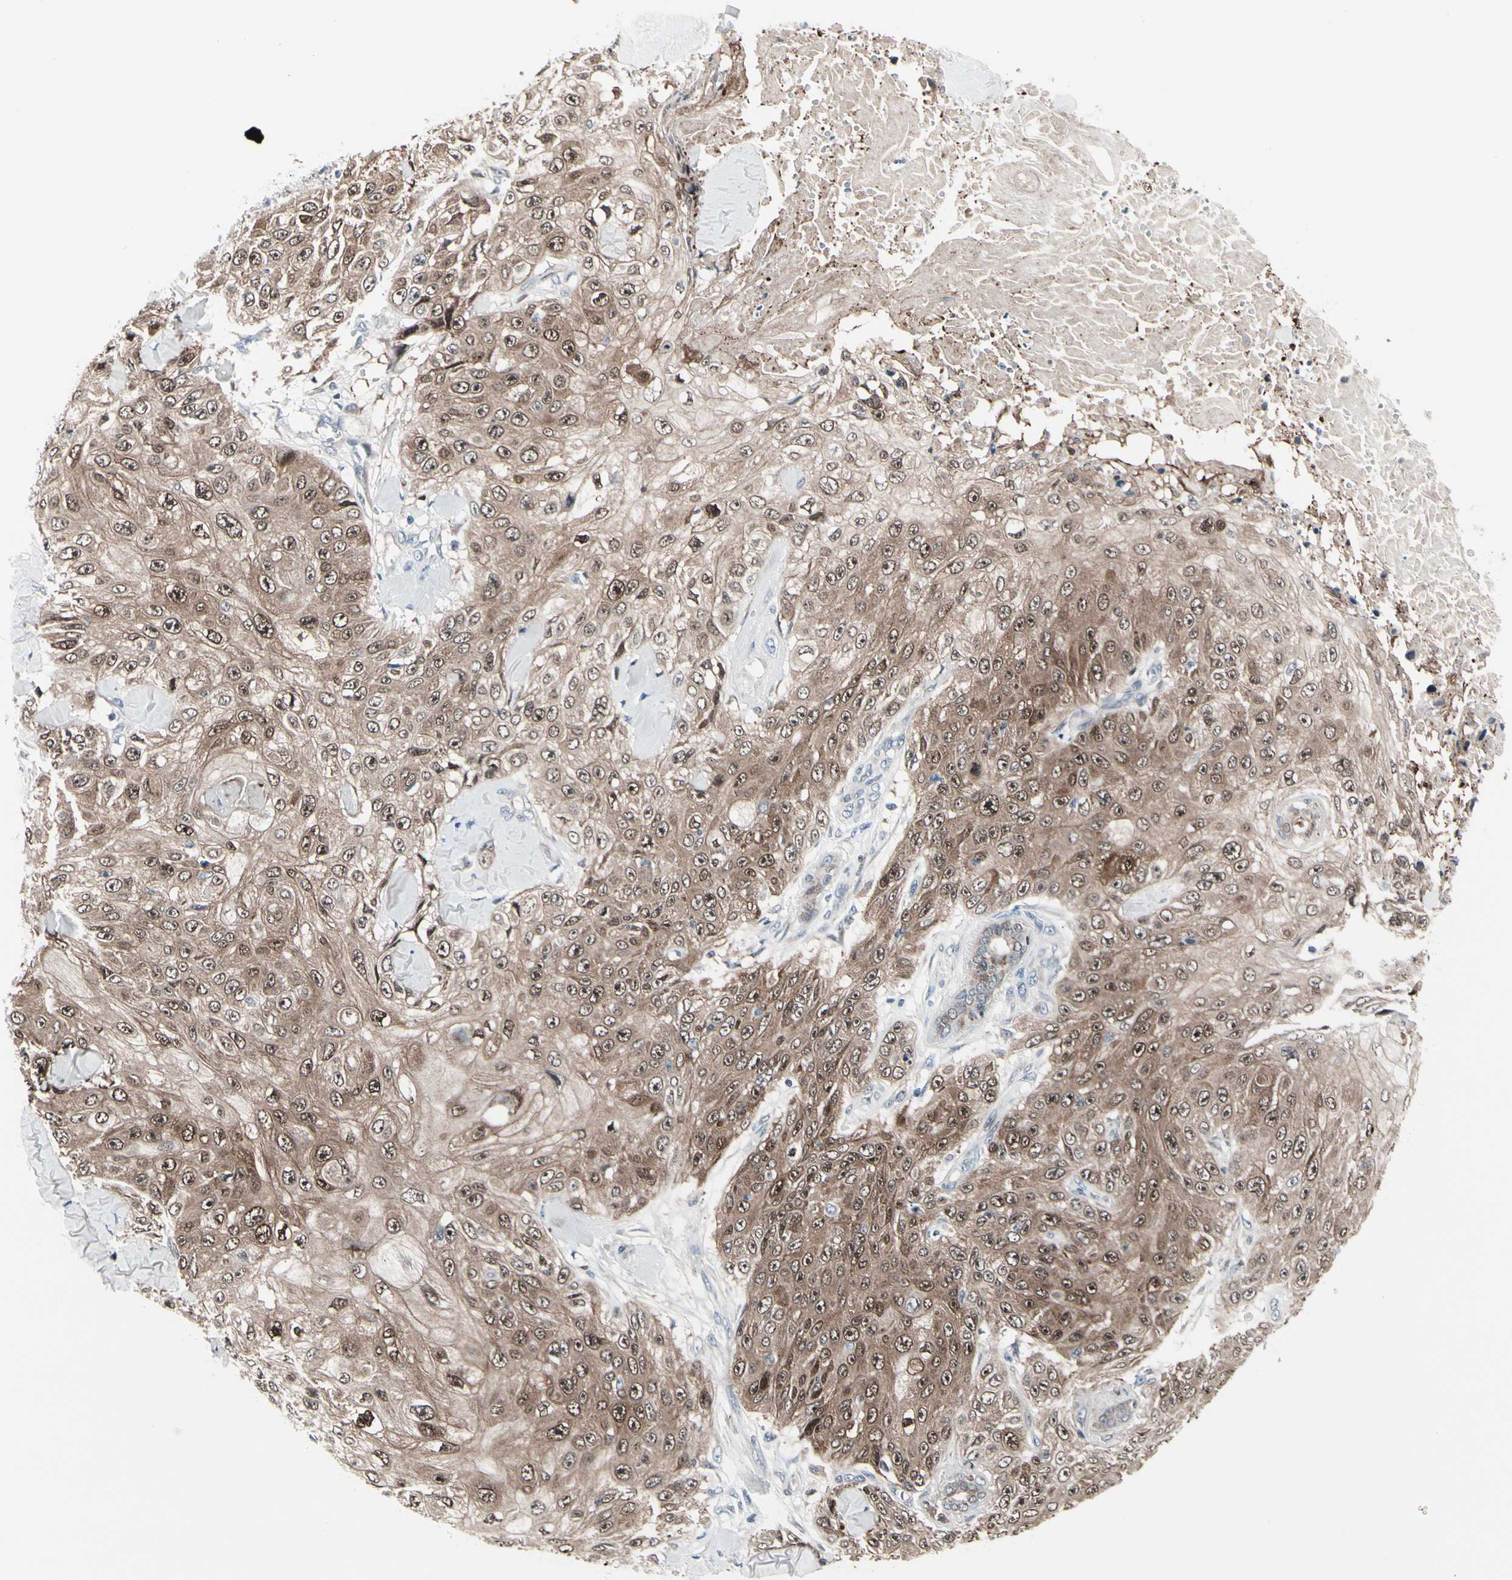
{"staining": {"intensity": "moderate", "quantity": ">75%", "location": "cytoplasmic/membranous,nuclear"}, "tissue": "skin cancer", "cell_type": "Tumor cells", "image_type": "cancer", "snomed": [{"axis": "morphology", "description": "Squamous cell carcinoma, NOS"}, {"axis": "topography", "description": "Skin"}], "caption": "Immunohistochemistry of human skin cancer reveals medium levels of moderate cytoplasmic/membranous and nuclear staining in about >75% of tumor cells. (DAB IHC, brown staining for protein, blue staining for nuclei).", "gene": "TXN", "patient": {"sex": "male", "age": 86}}